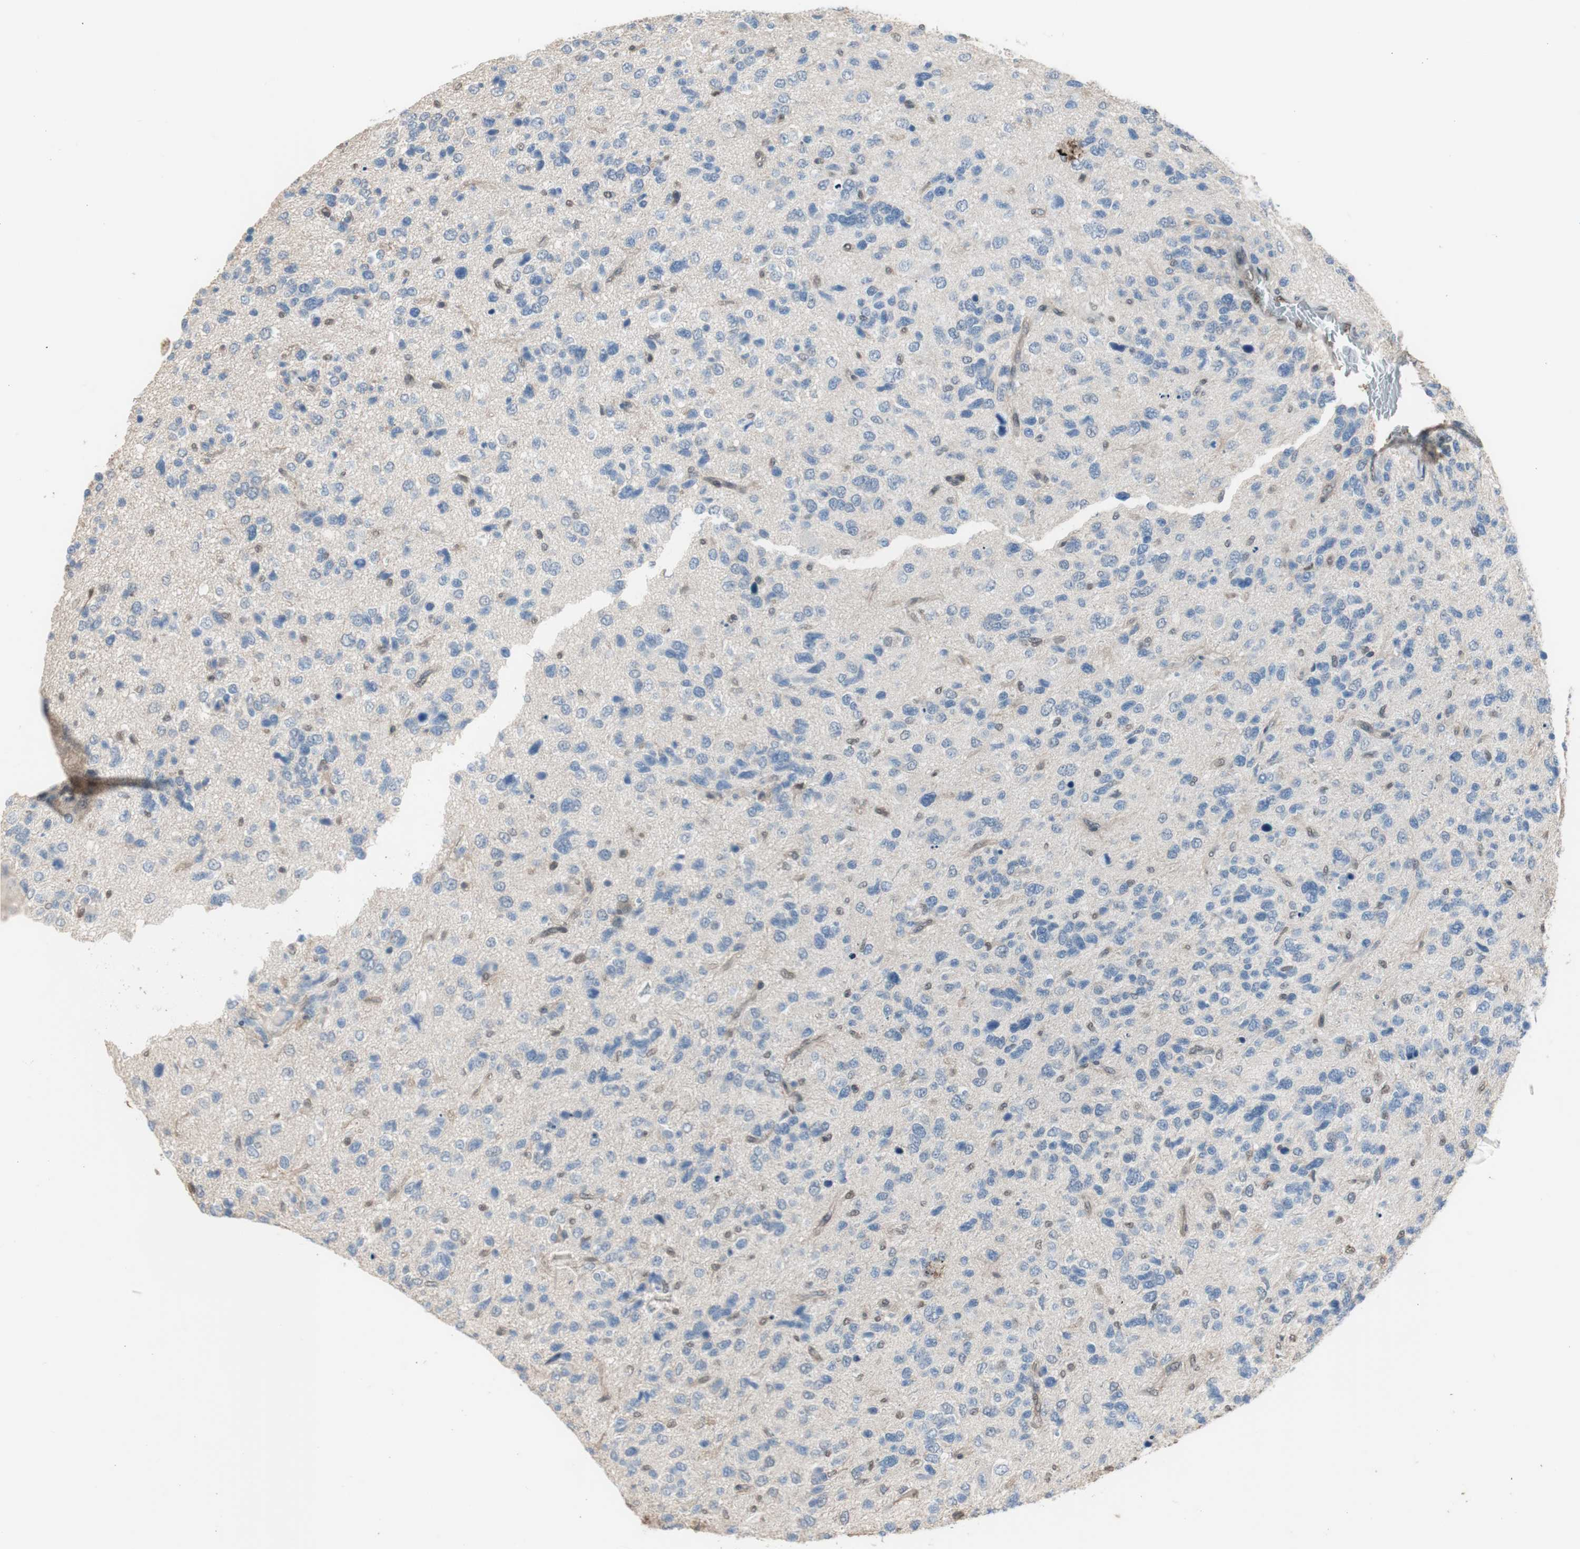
{"staining": {"intensity": "weak", "quantity": "<25%", "location": "nuclear"}, "tissue": "glioma", "cell_type": "Tumor cells", "image_type": "cancer", "snomed": [{"axis": "morphology", "description": "Glioma, malignant, High grade"}, {"axis": "topography", "description": "Brain"}], "caption": "Tumor cells show no significant protein expression in malignant glioma (high-grade).", "gene": "PML", "patient": {"sex": "female", "age": 58}}